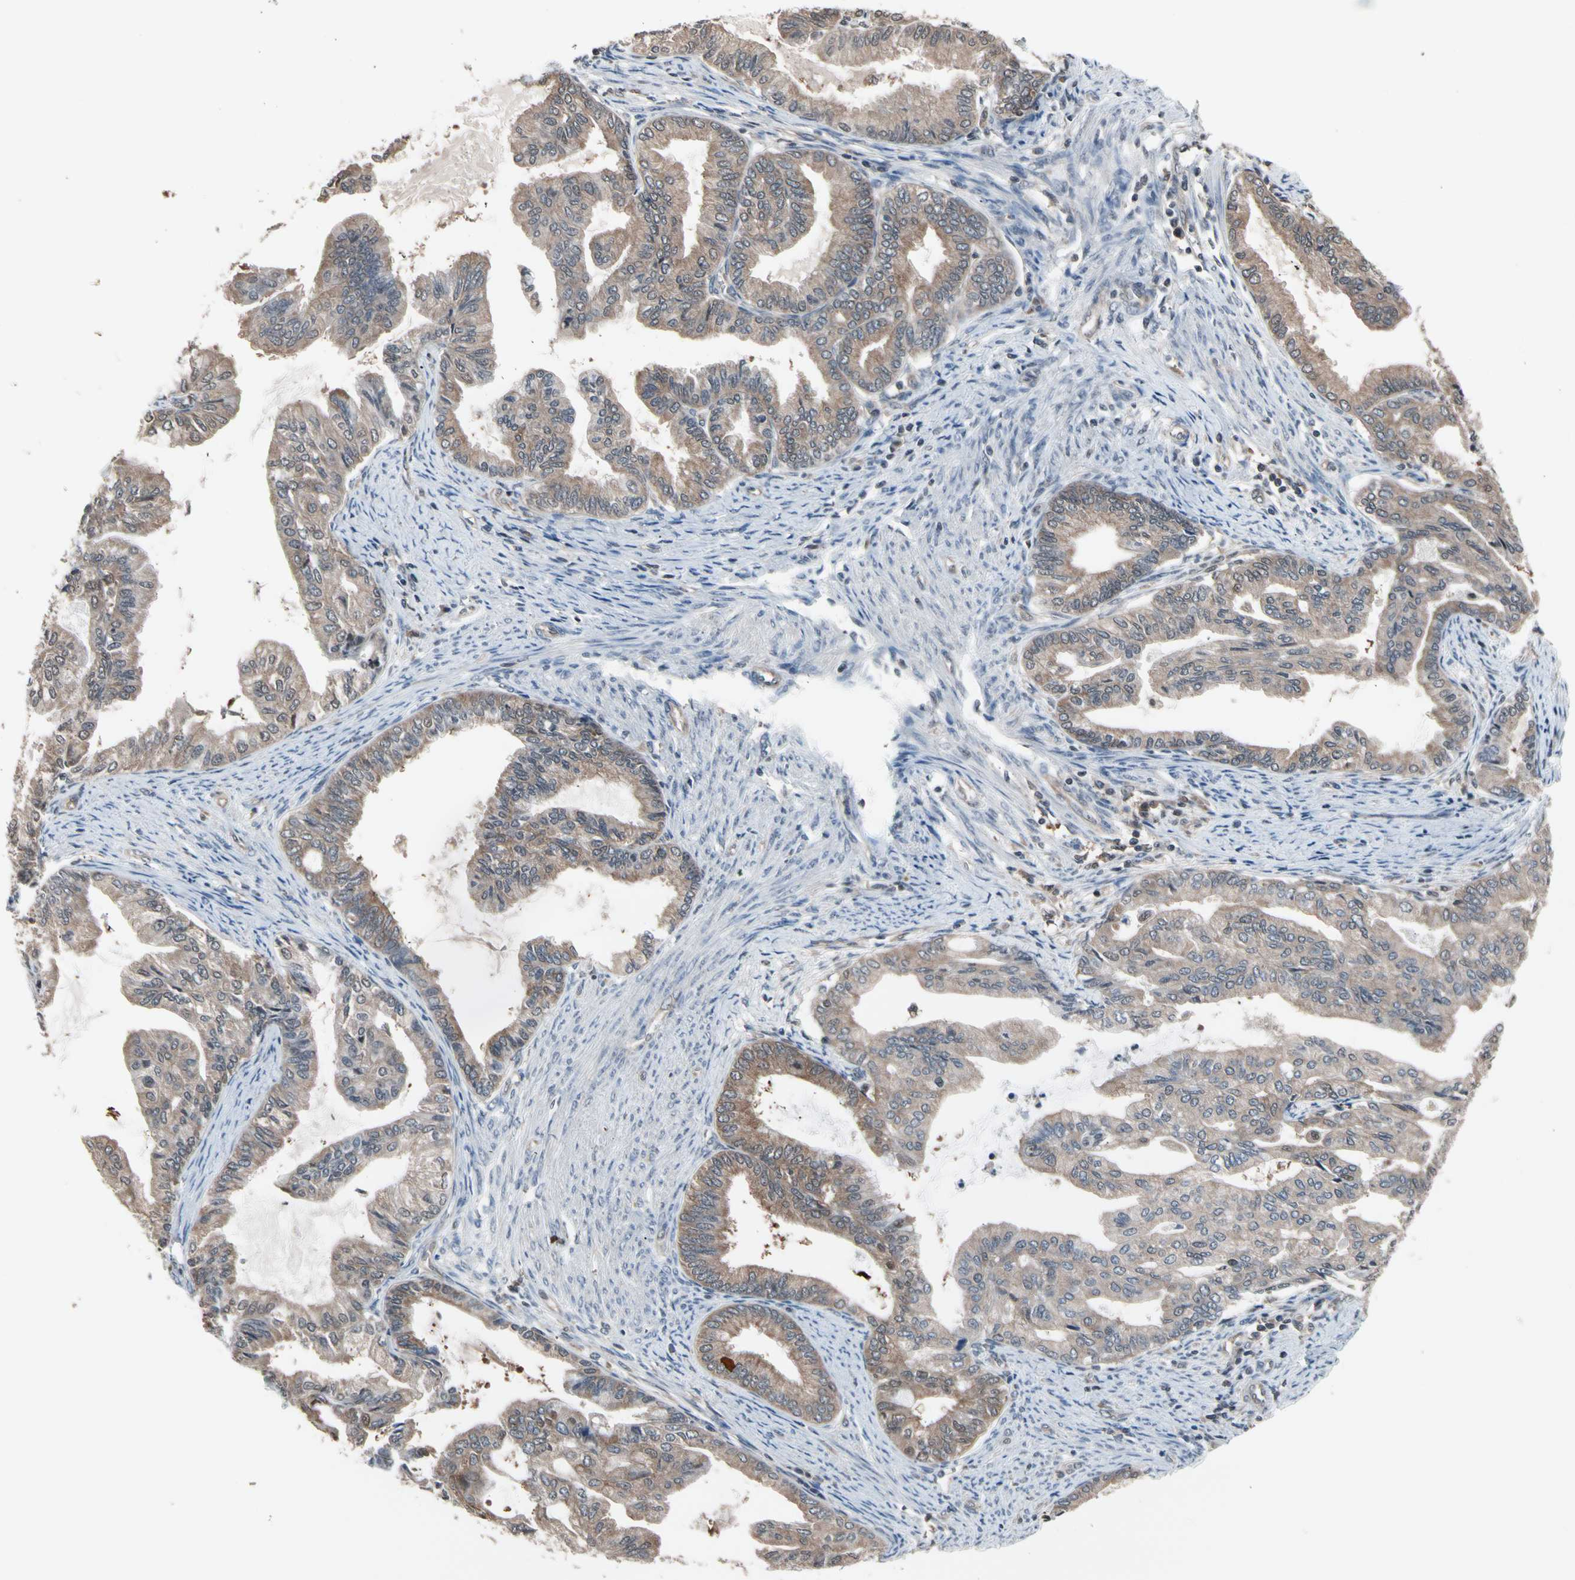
{"staining": {"intensity": "moderate", "quantity": ">75%", "location": "cytoplasmic/membranous"}, "tissue": "endometrial cancer", "cell_type": "Tumor cells", "image_type": "cancer", "snomed": [{"axis": "morphology", "description": "Adenocarcinoma, NOS"}, {"axis": "topography", "description": "Endometrium"}], "caption": "Immunohistochemical staining of endometrial adenocarcinoma demonstrates medium levels of moderate cytoplasmic/membranous positivity in approximately >75% of tumor cells. (Brightfield microscopy of DAB IHC at high magnification).", "gene": "PSMA2", "patient": {"sex": "female", "age": 86}}